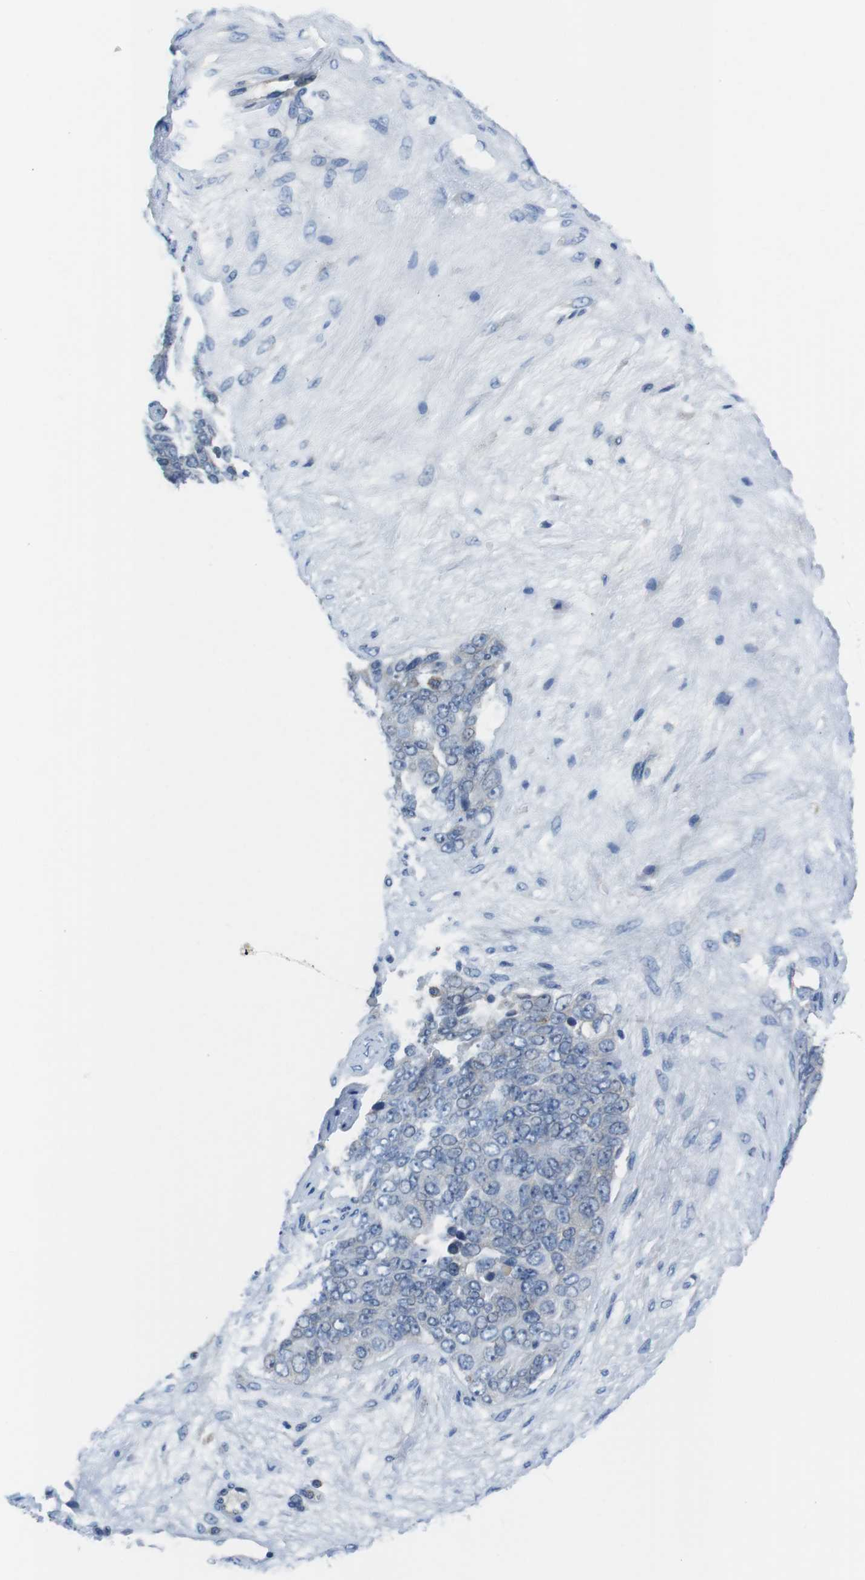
{"staining": {"intensity": "negative", "quantity": "none", "location": "none"}, "tissue": "ovarian cancer", "cell_type": "Tumor cells", "image_type": "cancer", "snomed": [{"axis": "morphology", "description": "Carcinoma, endometroid"}, {"axis": "topography", "description": "Ovary"}], "caption": "Photomicrograph shows no significant protein positivity in tumor cells of ovarian cancer (endometroid carcinoma). (Stains: DAB immunohistochemistry (IHC) with hematoxylin counter stain, Microscopy: brightfield microscopy at high magnification).", "gene": "PIK3CD", "patient": {"sex": "female", "age": 51}}